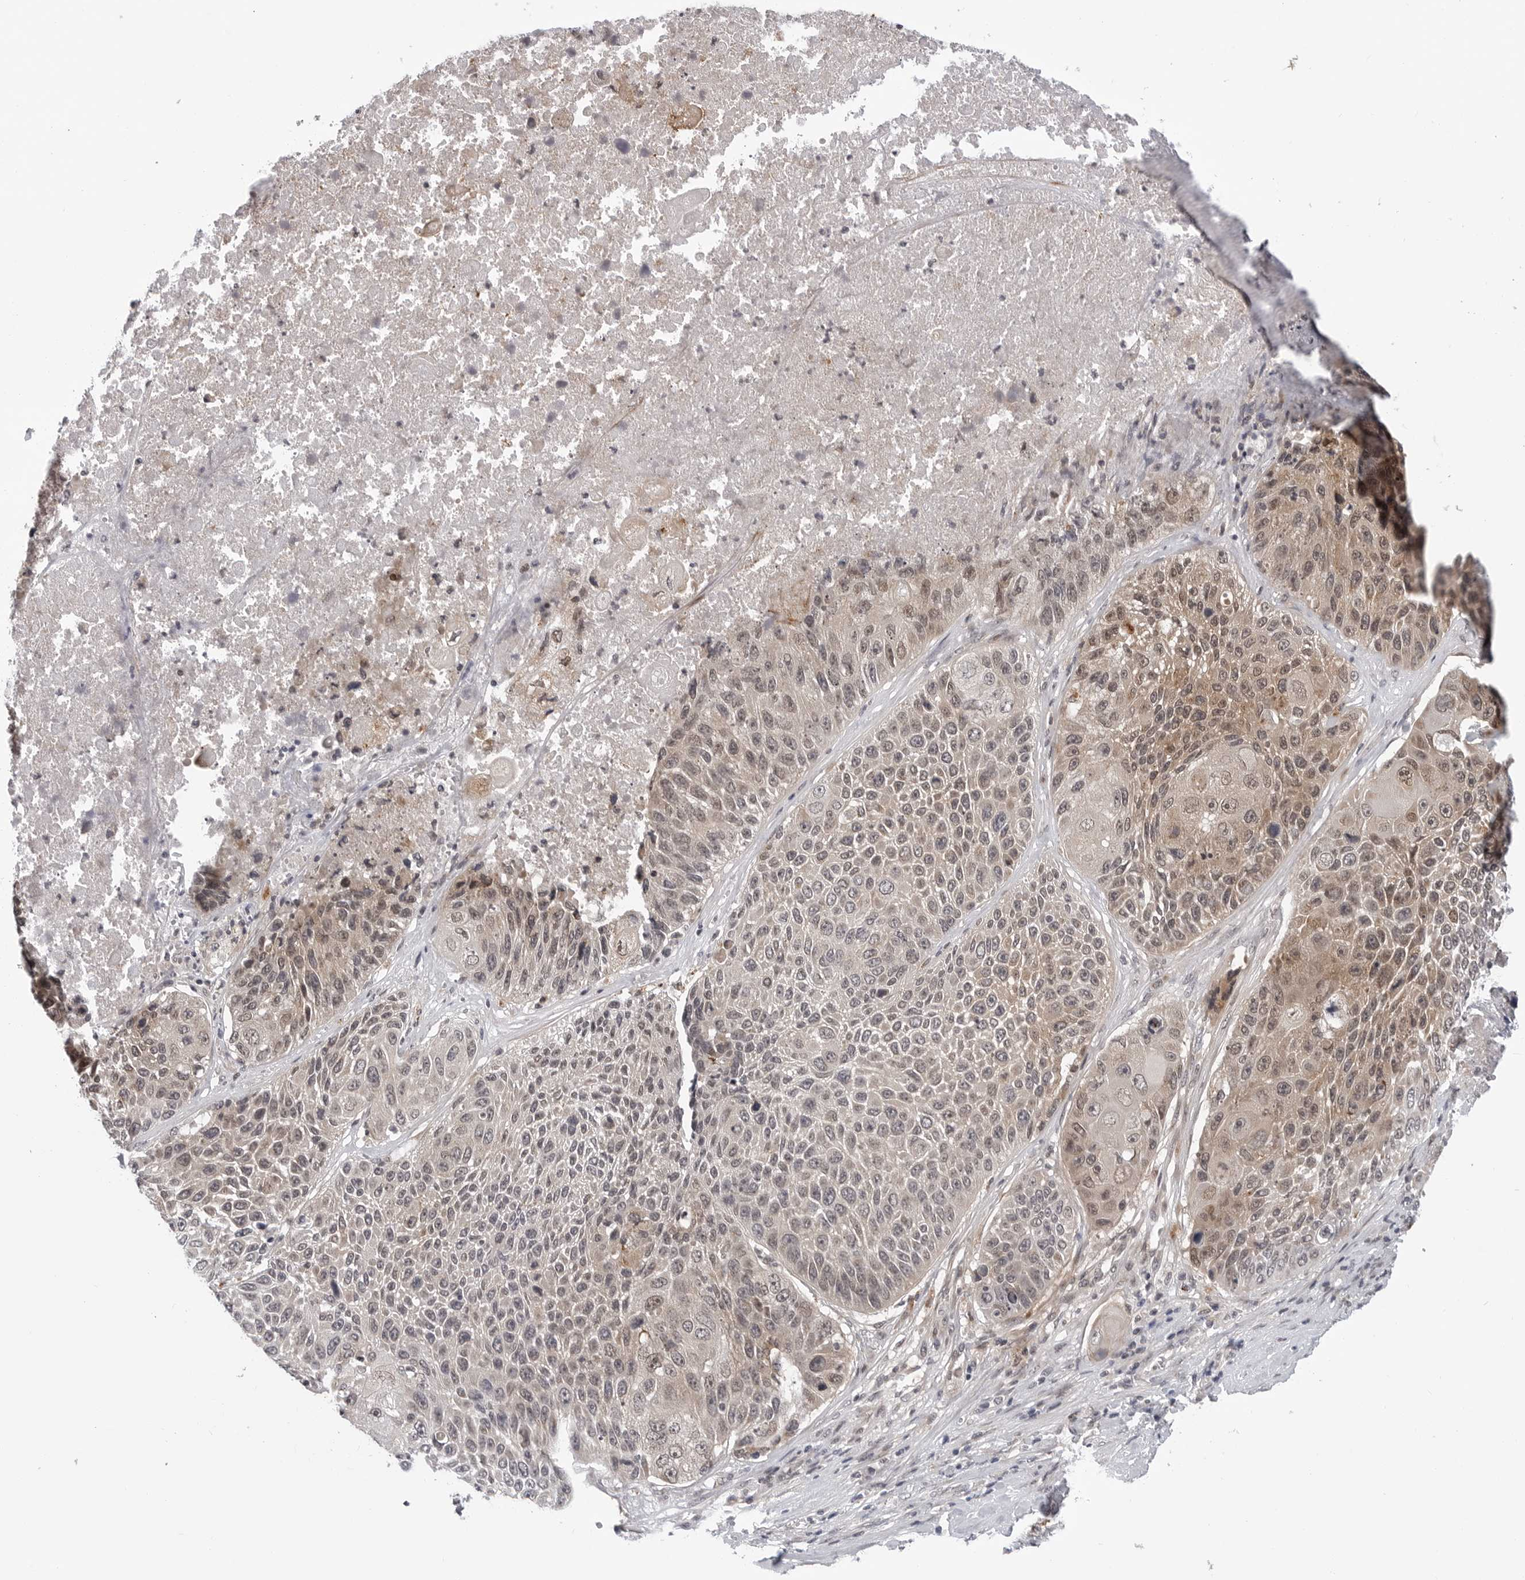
{"staining": {"intensity": "weak", "quantity": ">75%", "location": "cytoplasmic/membranous,nuclear"}, "tissue": "lung cancer", "cell_type": "Tumor cells", "image_type": "cancer", "snomed": [{"axis": "morphology", "description": "Squamous cell carcinoma, NOS"}, {"axis": "topography", "description": "Lung"}], "caption": "A brown stain shows weak cytoplasmic/membranous and nuclear staining of a protein in human lung cancer (squamous cell carcinoma) tumor cells. The protein of interest is shown in brown color, while the nuclei are stained blue.", "gene": "KIAA1614", "patient": {"sex": "male", "age": 61}}